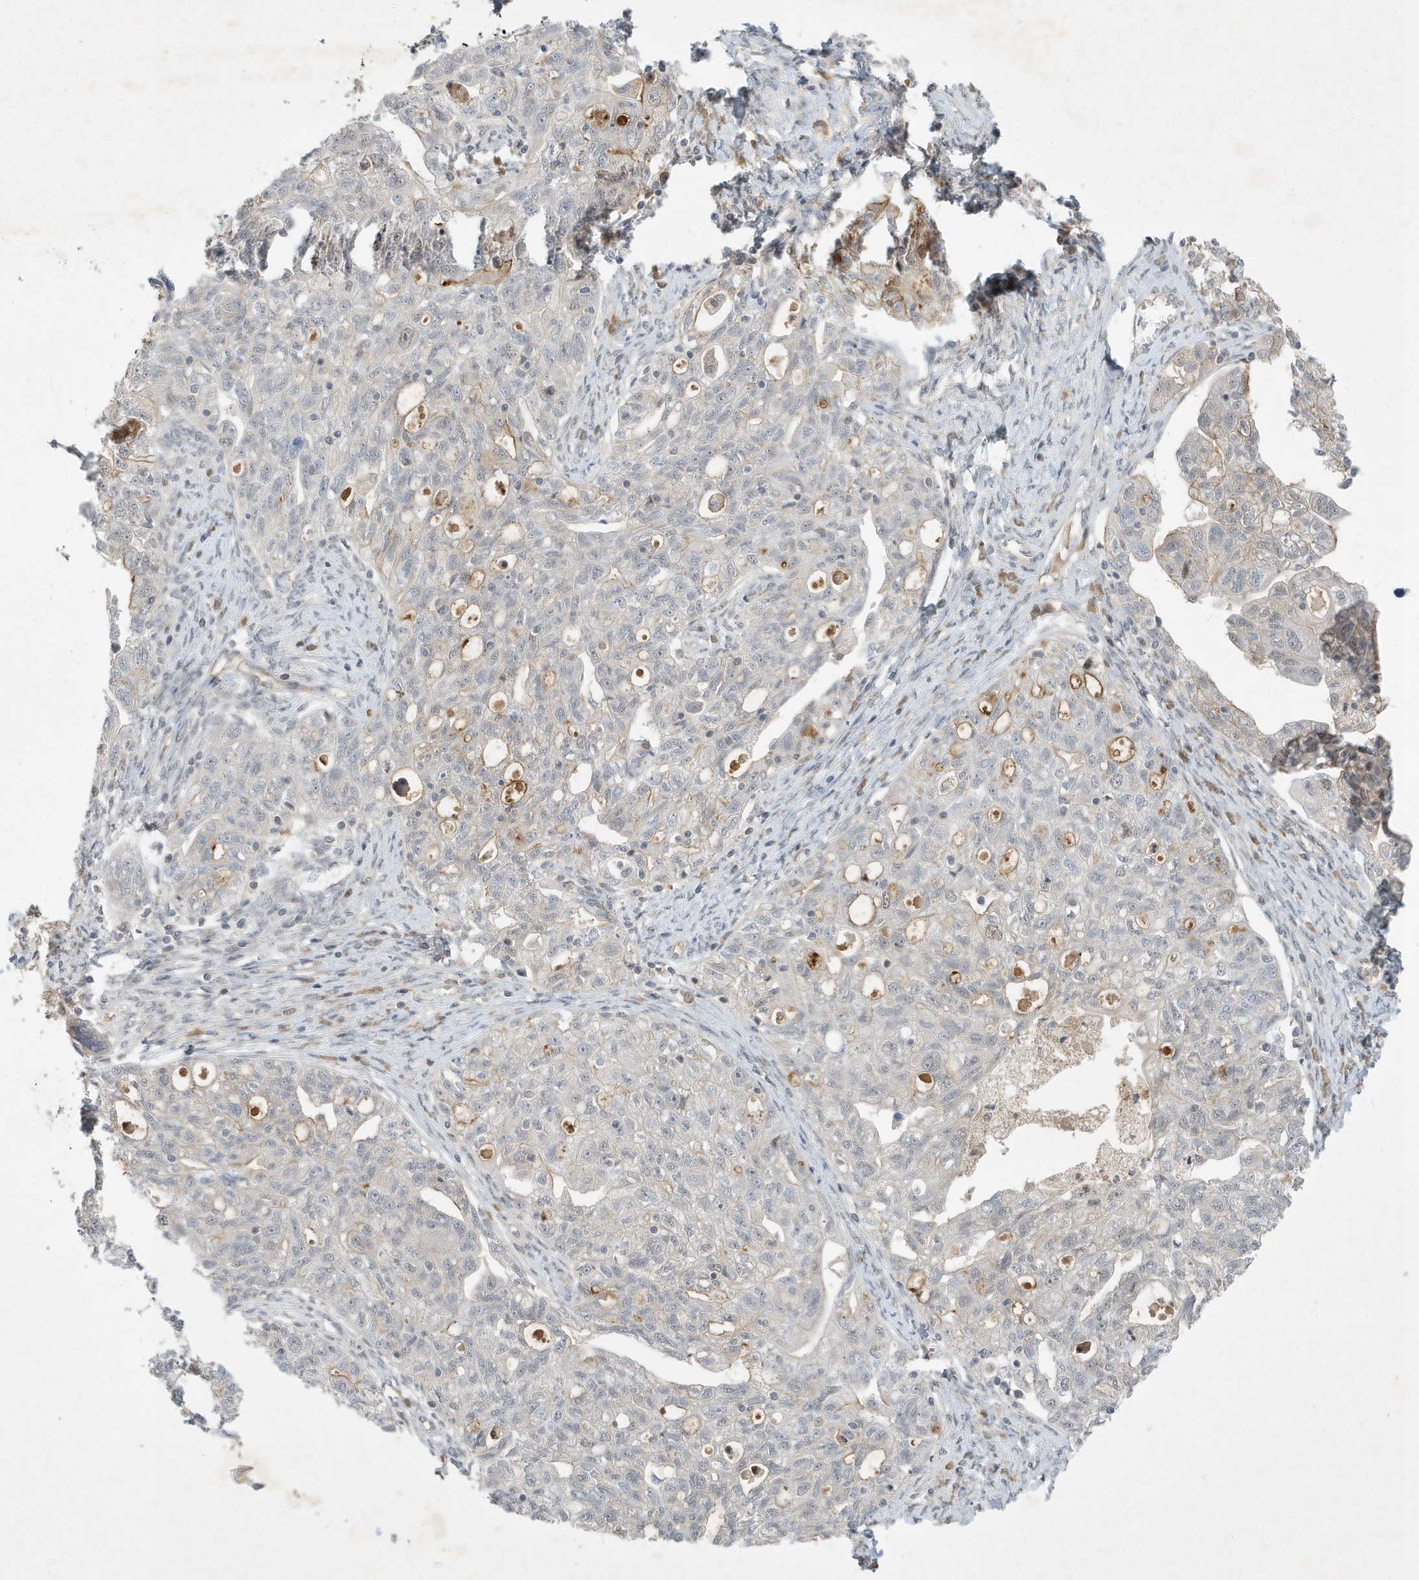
{"staining": {"intensity": "moderate", "quantity": "<25%", "location": "cytoplasmic/membranous"}, "tissue": "ovarian cancer", "cell_type": "Tumor cells", "image_type": "cancer", "snomed": [{"axis": "morphology", "description": "Carcinoma, NOS"}, {"axis": "morphology", "description": "Cystadenocarcinoma, serous, NOS"}, {"axis": "topography", "description": "Ovary"}], "caption": "A low amount of moderate cytoplasmic/membranous positivity is present in approximately <25% of tumor cells in ovarian cancer tissue.", "gene": "MAST3", "patient": {"sex": "female", "age": 69}}